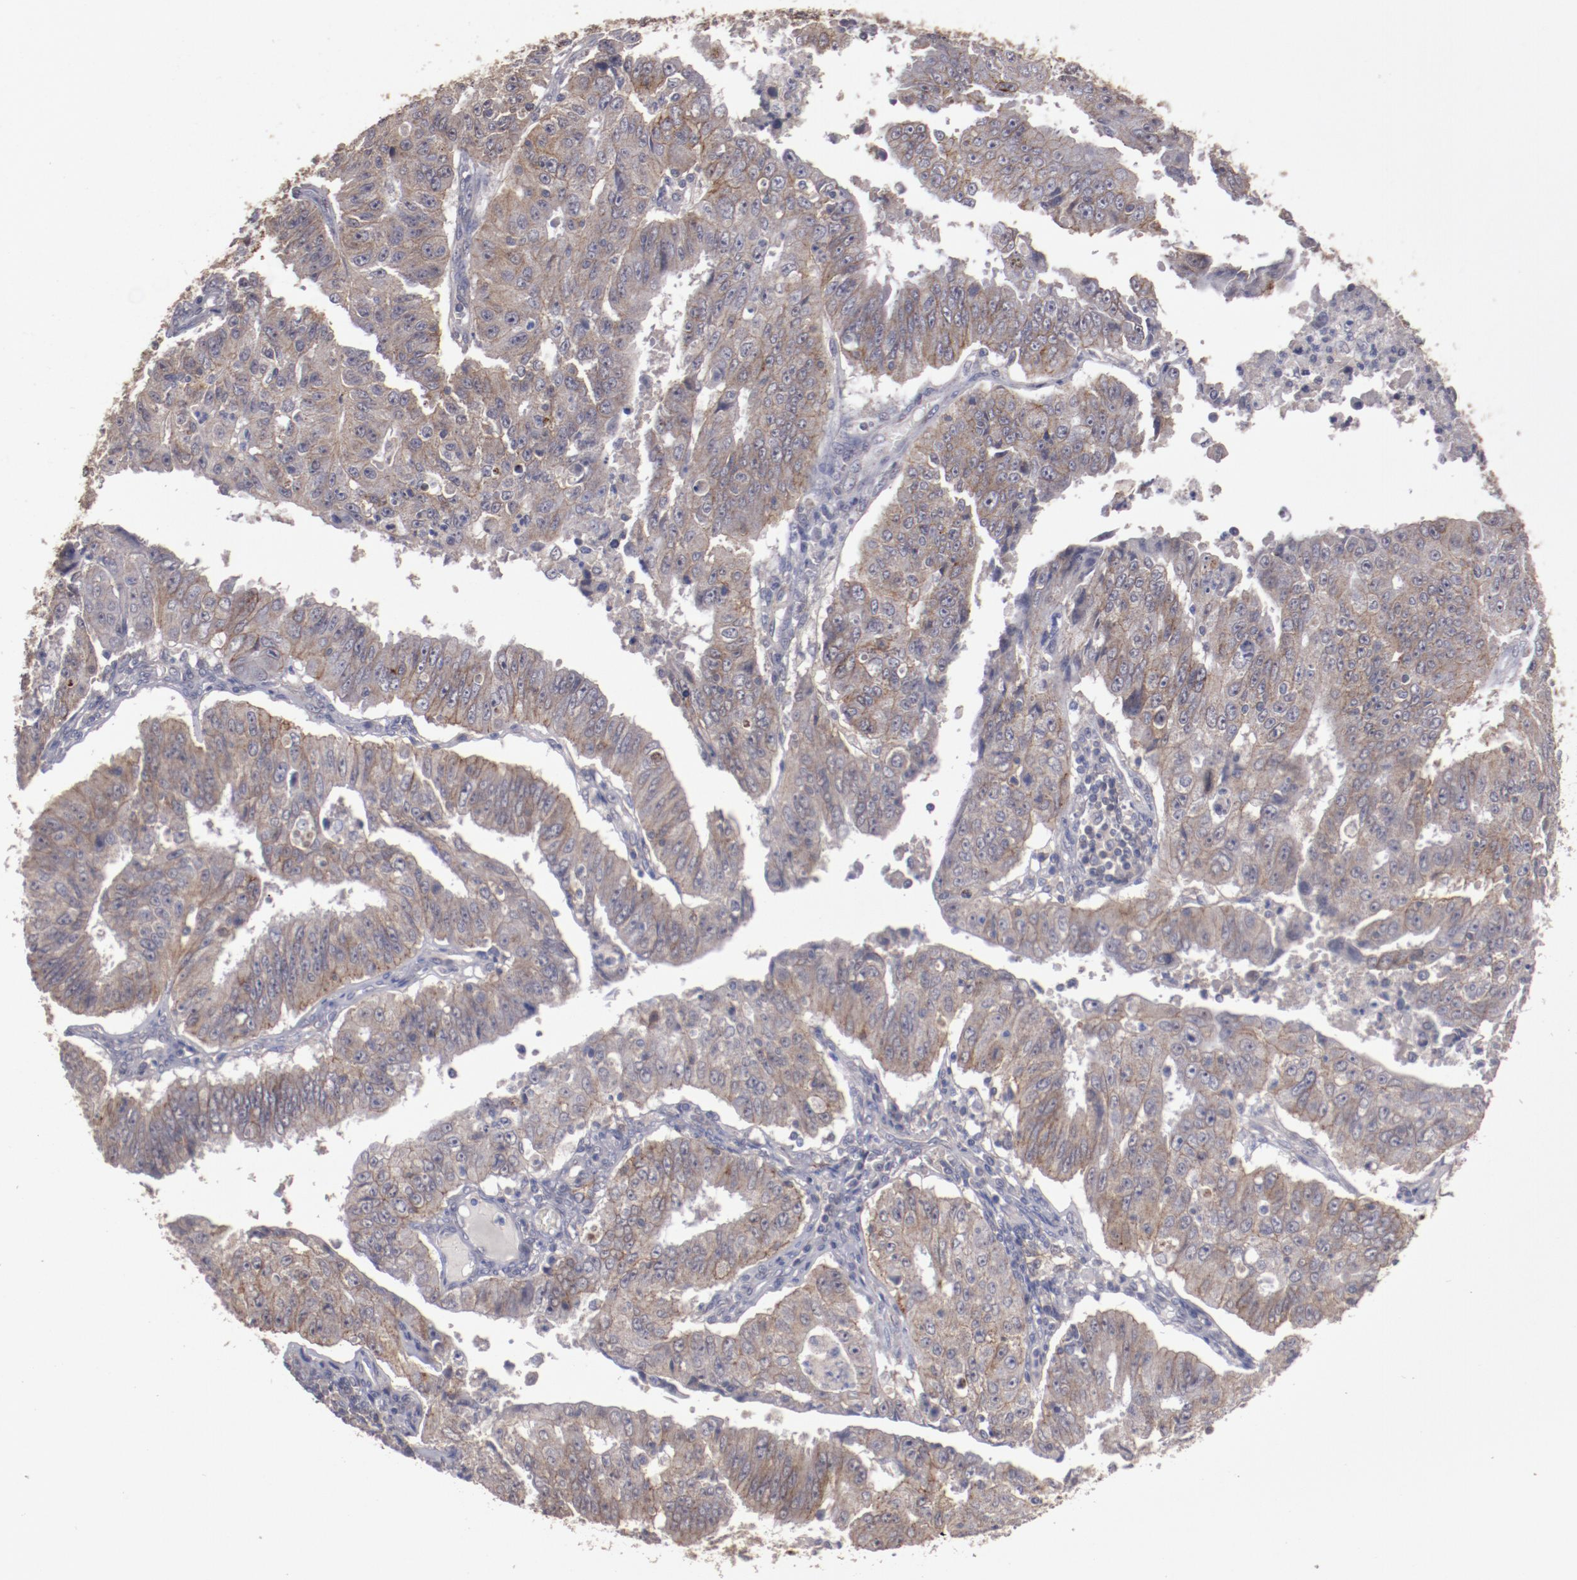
{"staining": {"intensity": "moderate", "quantity": "25%-75%", "location": "cytoplasmic/membranous"}, "tissue": "endometrial cancer", "cell_type": "Tumor cells", "image_type": "cancer", "snomed": [{"axis": "morphology", "description": "Adenocarcinoma, NOS"}, {"axis": "topography", "description": "Endometrium"}], "caption": "IHC of adenocarcinoma (endometrial) demonstrates medium levels of moderate cytoplasmic/membranous staining in approximately 25%-75% of tumor cells.", "gene": "FAT1", "patient": {"sex": "female", "age": 42}}